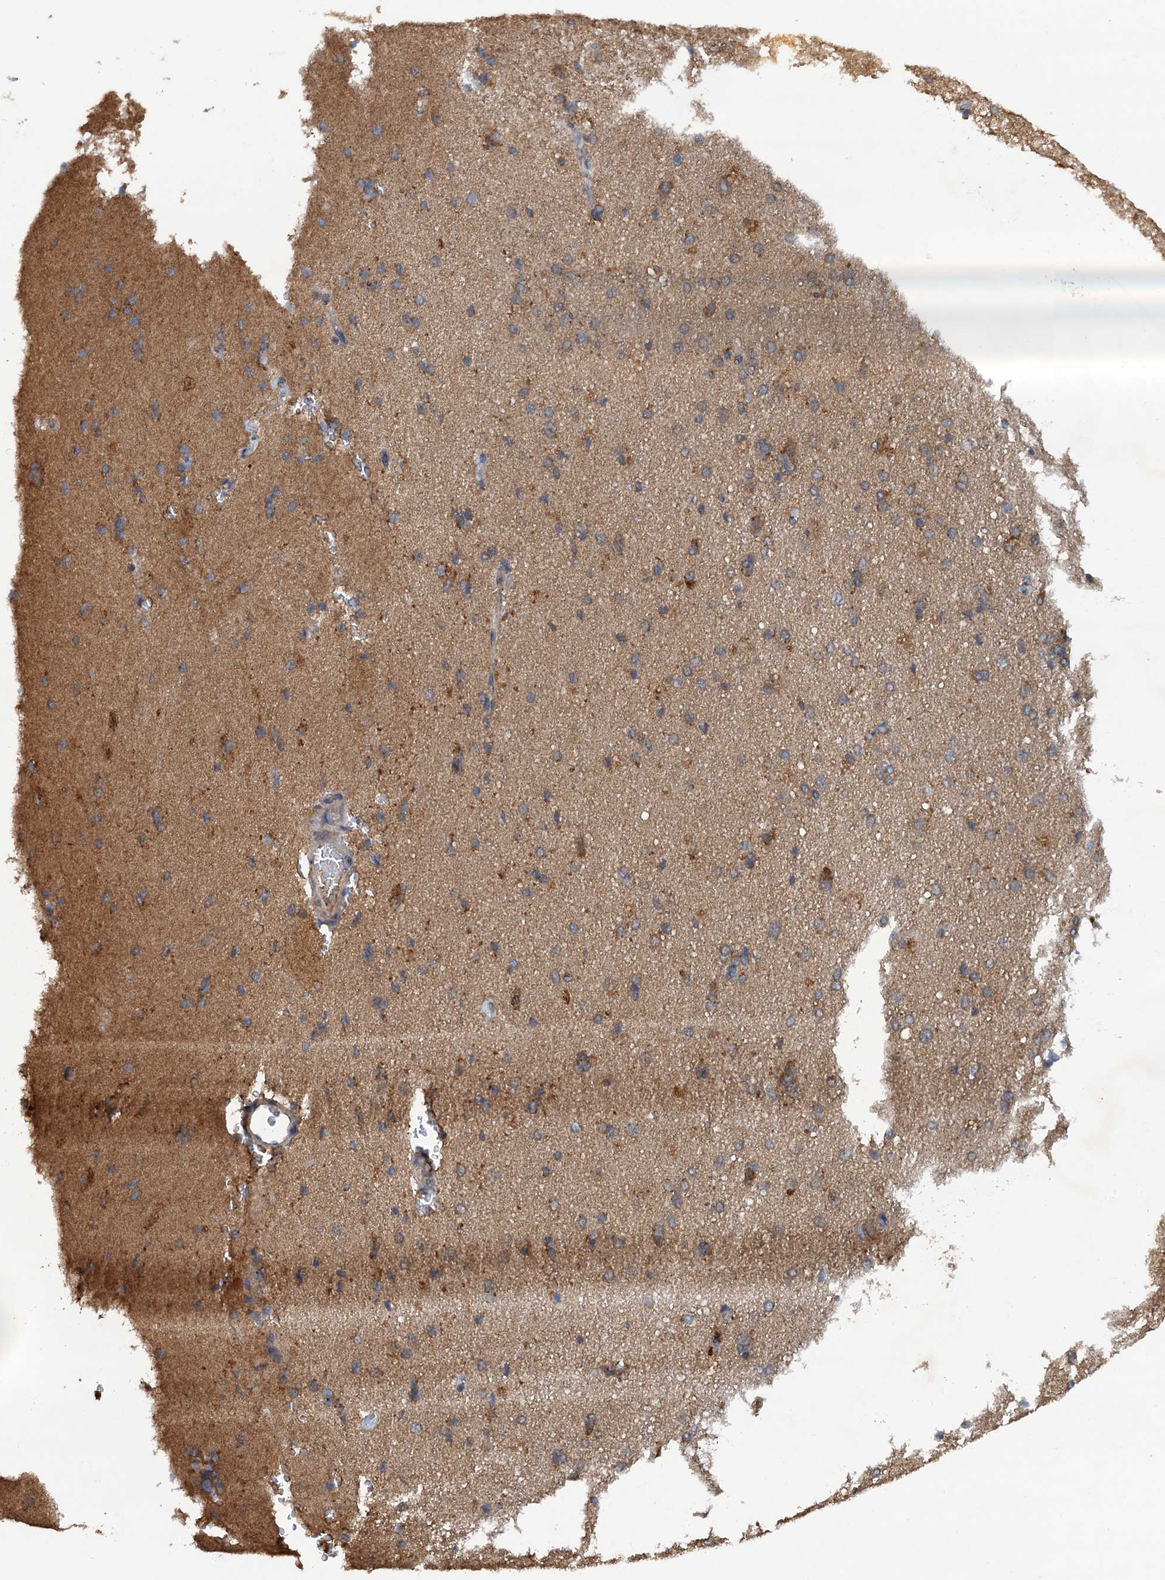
{"staining": {"intensity": "negative", "quantity": "none", "location": "none"}, "tissue": "cerebral cortex", "cell_type": "Endothelial cells", "image_type": "normal", "snomed": [{"axis": "morphology", "description": "Normal tissue, NOS"}, {"axis": "topography", "description": "Cerebral cortex"}], "caption": "The image demonstrates no staining of endothelial cells in normal cerebral cortex.", "gene": "HAPLN3", "patient": {"sex": "male", "age": 62}}